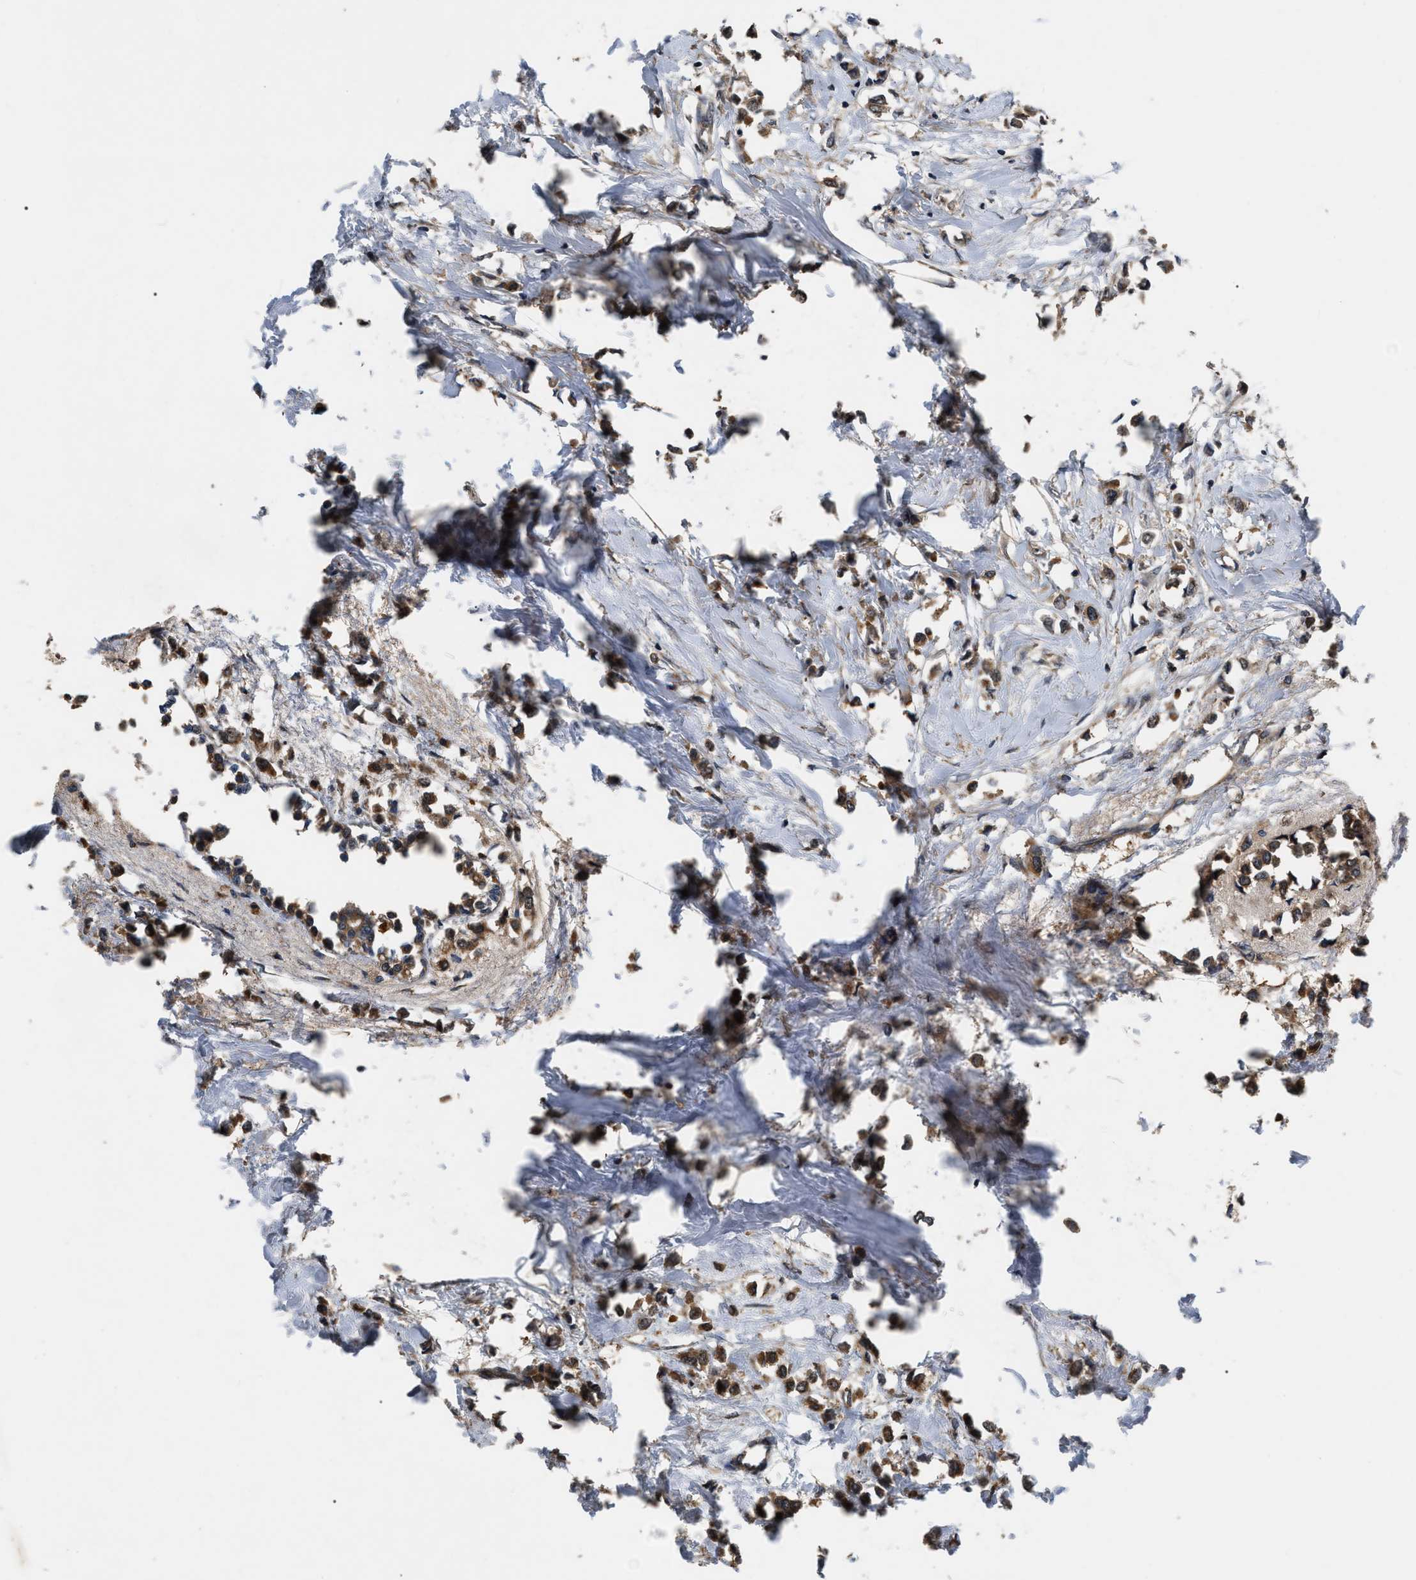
{"staining": {"intensity": "moderate", "quantity": "25%-75%", "location": "cytoplasmic/membranous"}, "tissue": "breast cancer", "cell_type": "Tumor cells", "image_type": "cancer", "snomed": [{"axis": "morphology", "description": "Lobular carcinoma"}, {"axis": "topography", "description": "Breast"}], "caption": "The immunohistochemical stain shows moderate cytoplasmic/membranous staining in tumor cells of breast cancer (lobular carcinoma) tissue.", "gene": "PPWD1", "patient": {"sex": "female", "age": 51}}